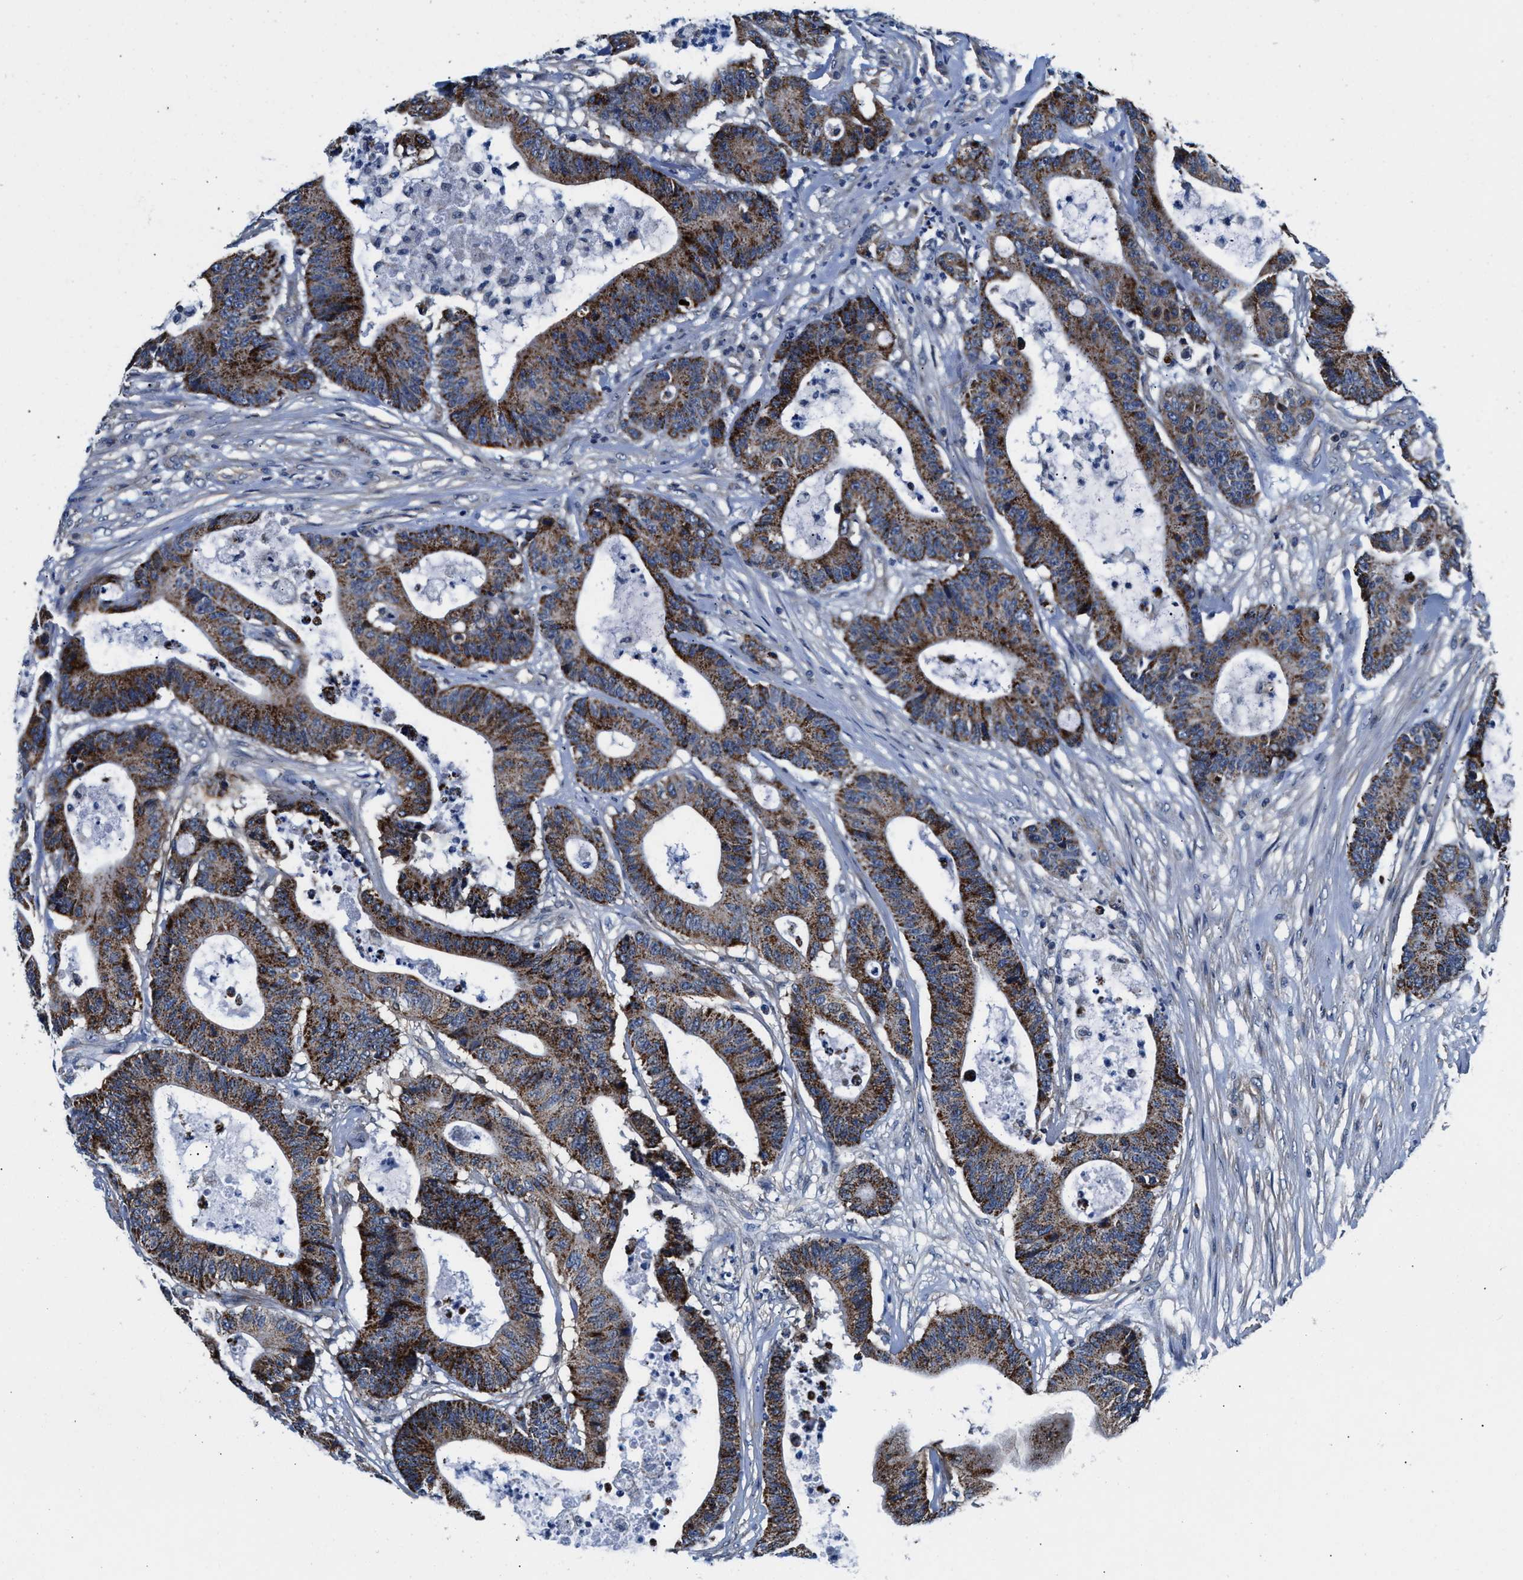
{"staining": {"intensity": "strong", "quantity": ">75%", "location": "cytoplasmic/membranous"}, "tissue": "colorectal cancer", "cell_type": "Tumor cells", "image_type": "cancer", "snomed": [{"axis": "morphology", "description": "Adenocarcinoma, NOS"}, {"axis": "topography", "description": "Colon"}], "caption": "Human colorectal cancer (adenocarcinoma) stained for a protein (brown) shows strong cytoplasmic/membranous positive positivity in about >75% of tumor cells.", "gene": "NKTR", "patient": {"sex": "female", "age": 84}}